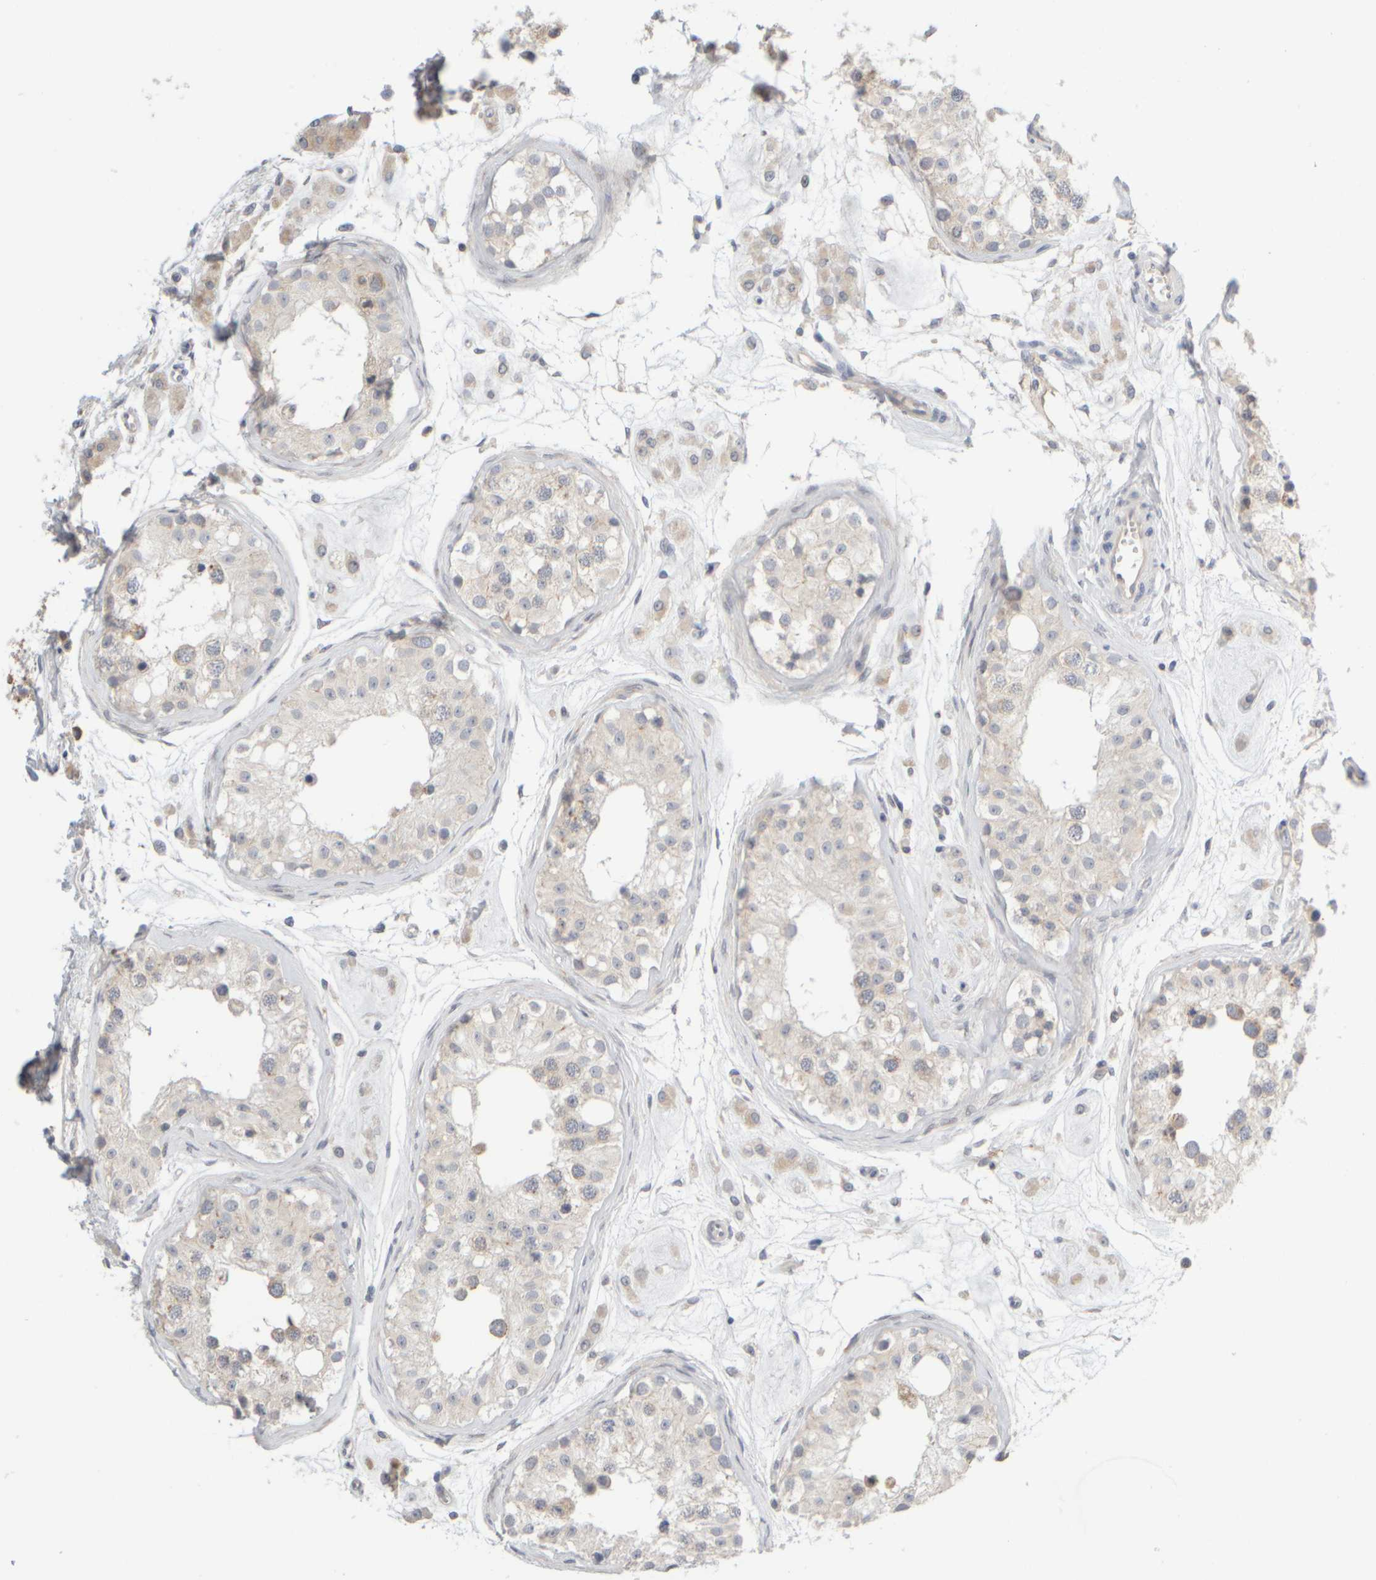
{"staining": {"intensity": "moderate", "quantity": ">75%", "location": "cytoplasmic/membranous"}, "tissue": "testis", "cell_type": "Cells in seminiferous ducts", "image_type": "normal", "snomed": [{"axis": "morphology", "description": "Normal tissue, NOS"}, {"axis": "morphology", "description": "Adenocarcinoma, metastatic, NOS"}, {"axis": "topography", "description": "Testis"}], "caption": "A brown stain labels moderate cytoplasmic/membranous staining of a protein in cells in seminiferous ducts of benign testis.", "gene": "GOPC", "patient": {"sex": "male", "age": 26}}